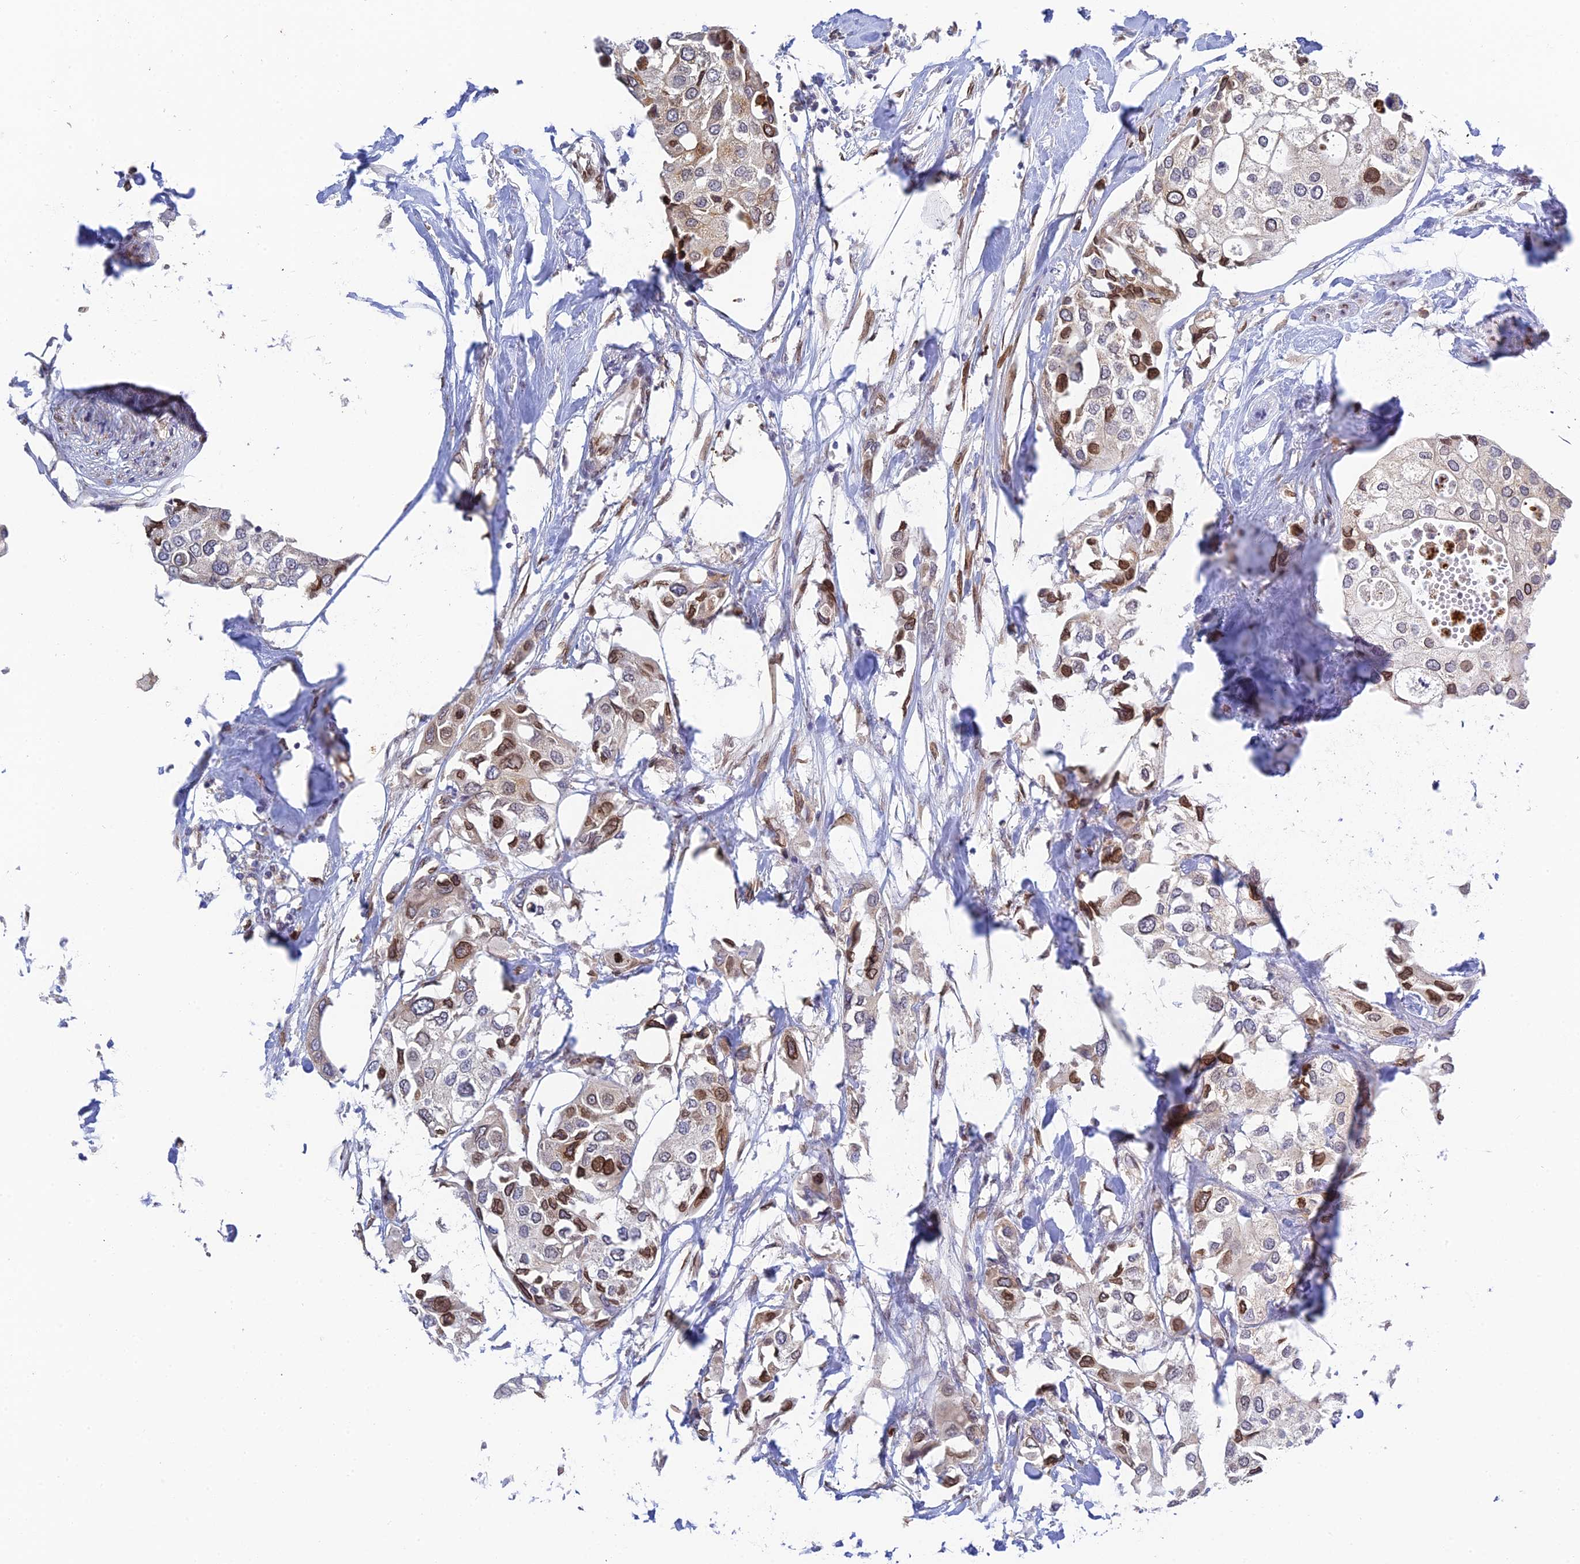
{"staining": {"intensity": "moderate", "quantity": "25%-75%", "location": "cytoplasmic/membranous,nuclear"}, "tissue": "urothelial cancer", "cell_type": "Tumor cells", "image_type": "cancer", "snomed": [{"axis": "morphology", "description": "Urothelial carcinoma, High grade"}, {"axis": "topography", "description": "Urinary bladder"}], "caption": "This image exhibits IHC staining of human urothelial cancer, with medium moderate cytoplasmic/membranous and nuclear staining in about 25%-75% of tumor cells.", "gene": "SKIC8", "patient": {"sex": "male", "age": 64}}